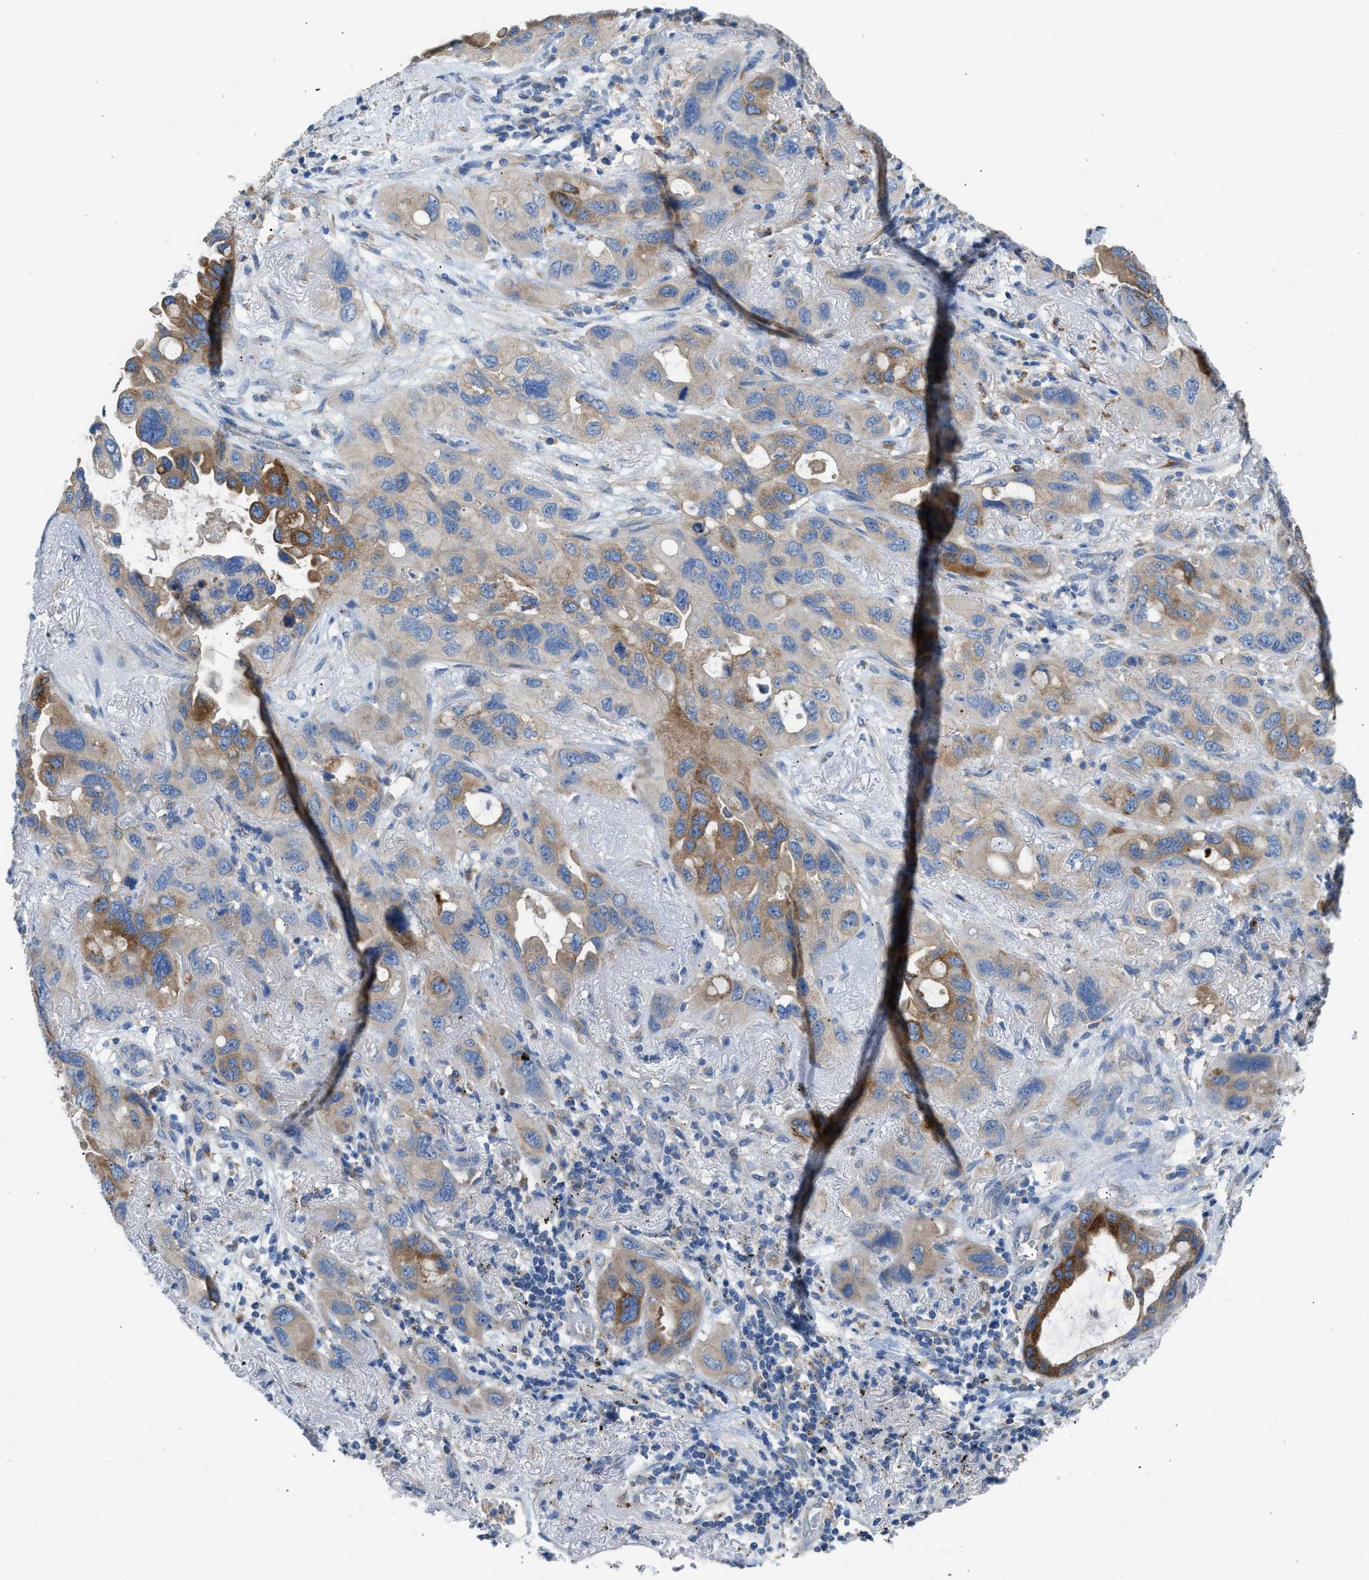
{"staining": {"intensity": "moderate", "quantity": "25%-75%", "location": "cytoplasmic/membranous"}, "tissue": "lung cancer", "cell_type": "Tumor cells", "image_type": "cancer", "snomed": [{"axis": "morphology", "description": "Squamous cell carcinoma, NOS"}, {"axis": "topography", "description": "Lung"}], "caption": "The image displays immunohistochemical staining of lung squamous cell carcinoma. There is moderate cytoplasmic/membranous positivity is seen in about 25%-75% of tumor cells. (Stains: DAB (3,3'-diaminobenzidine) in brown, nuclei in blue, Microscopy: brightfield microscopy at high magnification).", "gene": "AOAH", "patient": {"sex": "female", "age": 73}}